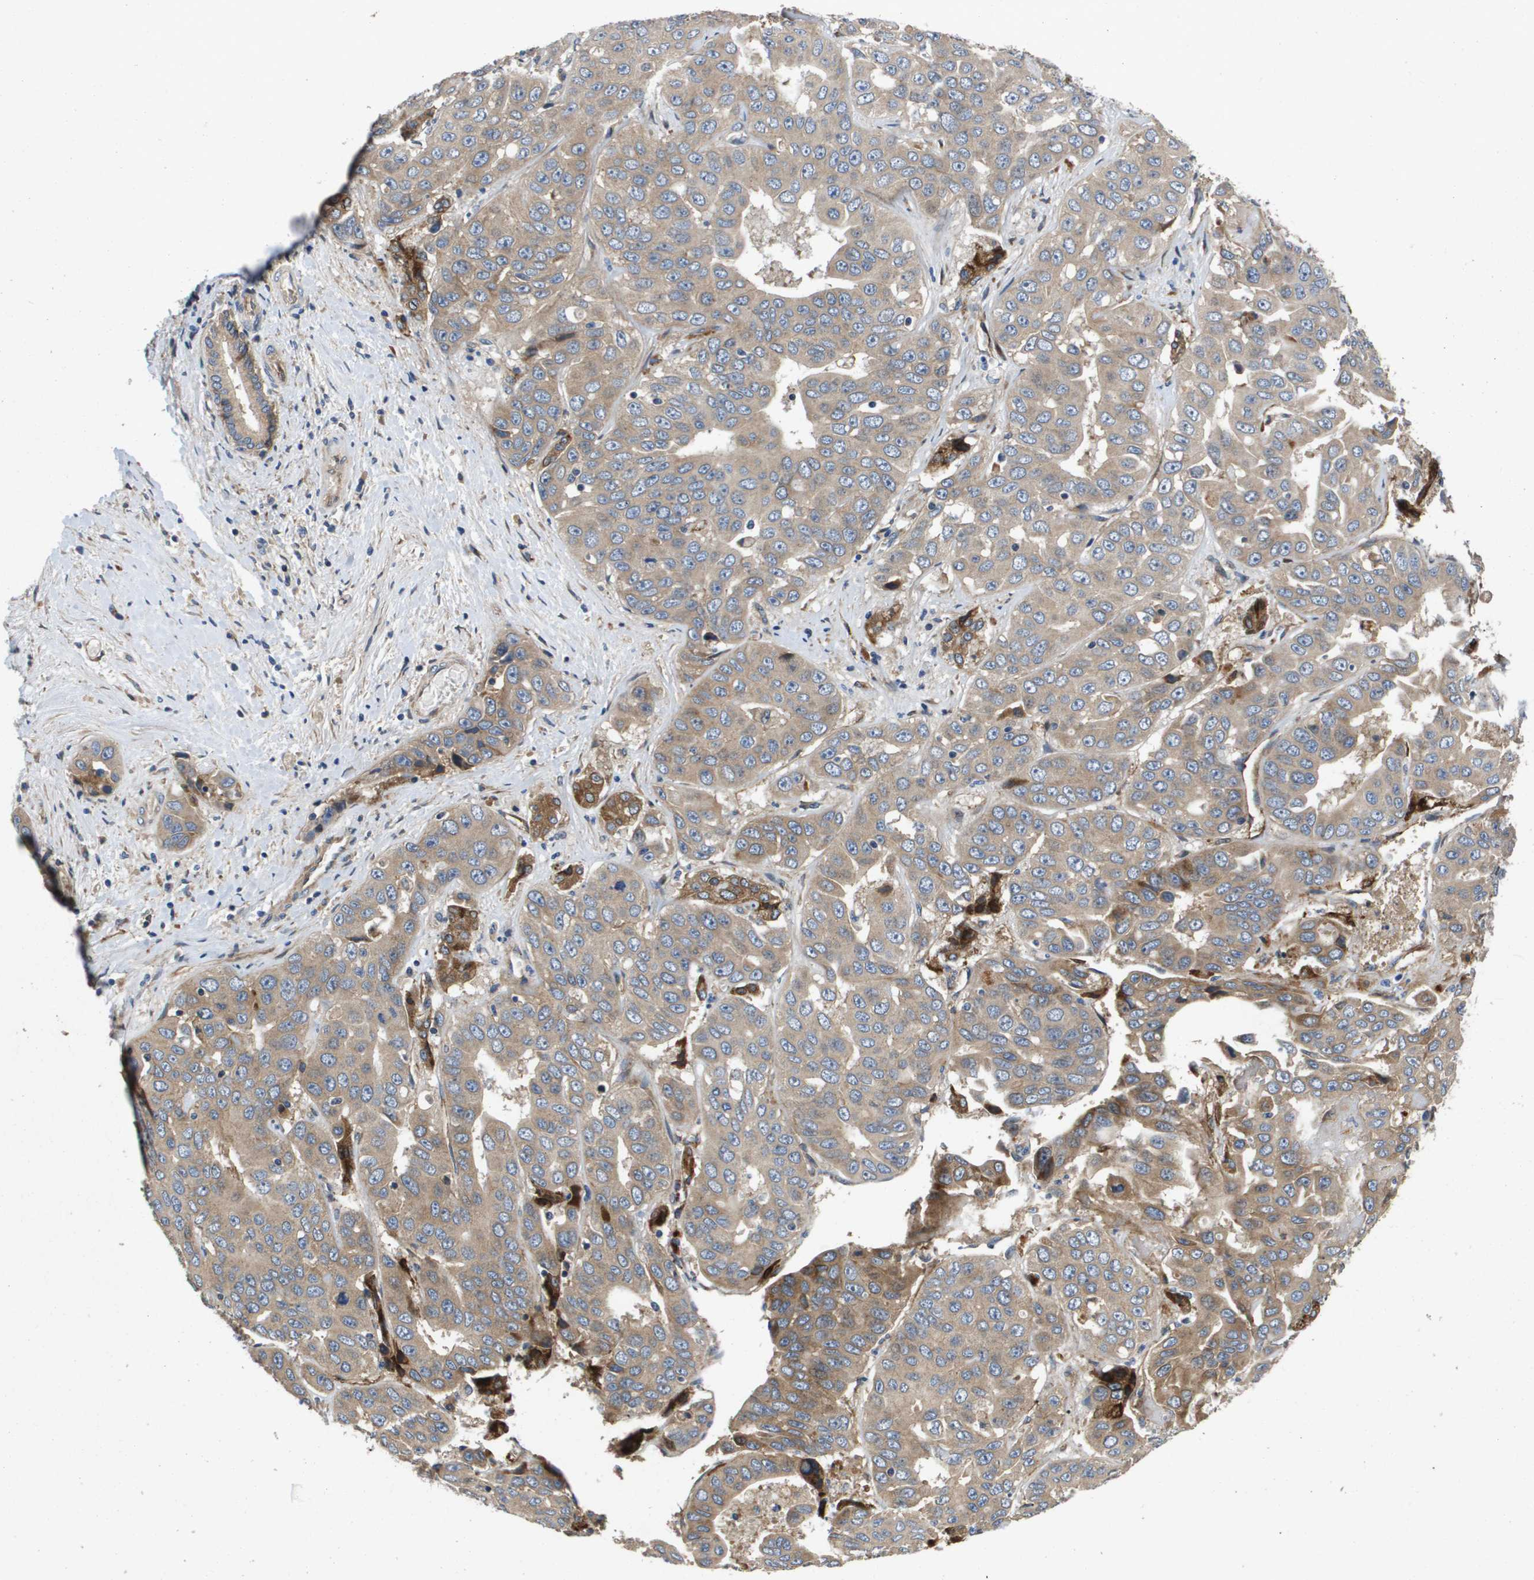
{"staining": {"intensity": "weak", "quantity": ">75%", "location": "cytoplasmic/membranous"}, "tissue": "liver cancer", "cell_type": "Tumor cells", "image_type": "cancer", "snomed": [{"axis": "morphology", "description": "Cholangiocarcinoma"}, {"axis": "topography", "description": "Liver"}], "caption": "This histopathology image exhibits immunohistochemistry (IHC) staining of liver cancer, with low weak cytoplasmic/membranous positivity in approximately >75% of tumor cells.", "gene": "ENTPD2", "patient": {"sex": "female", "age": 52}}